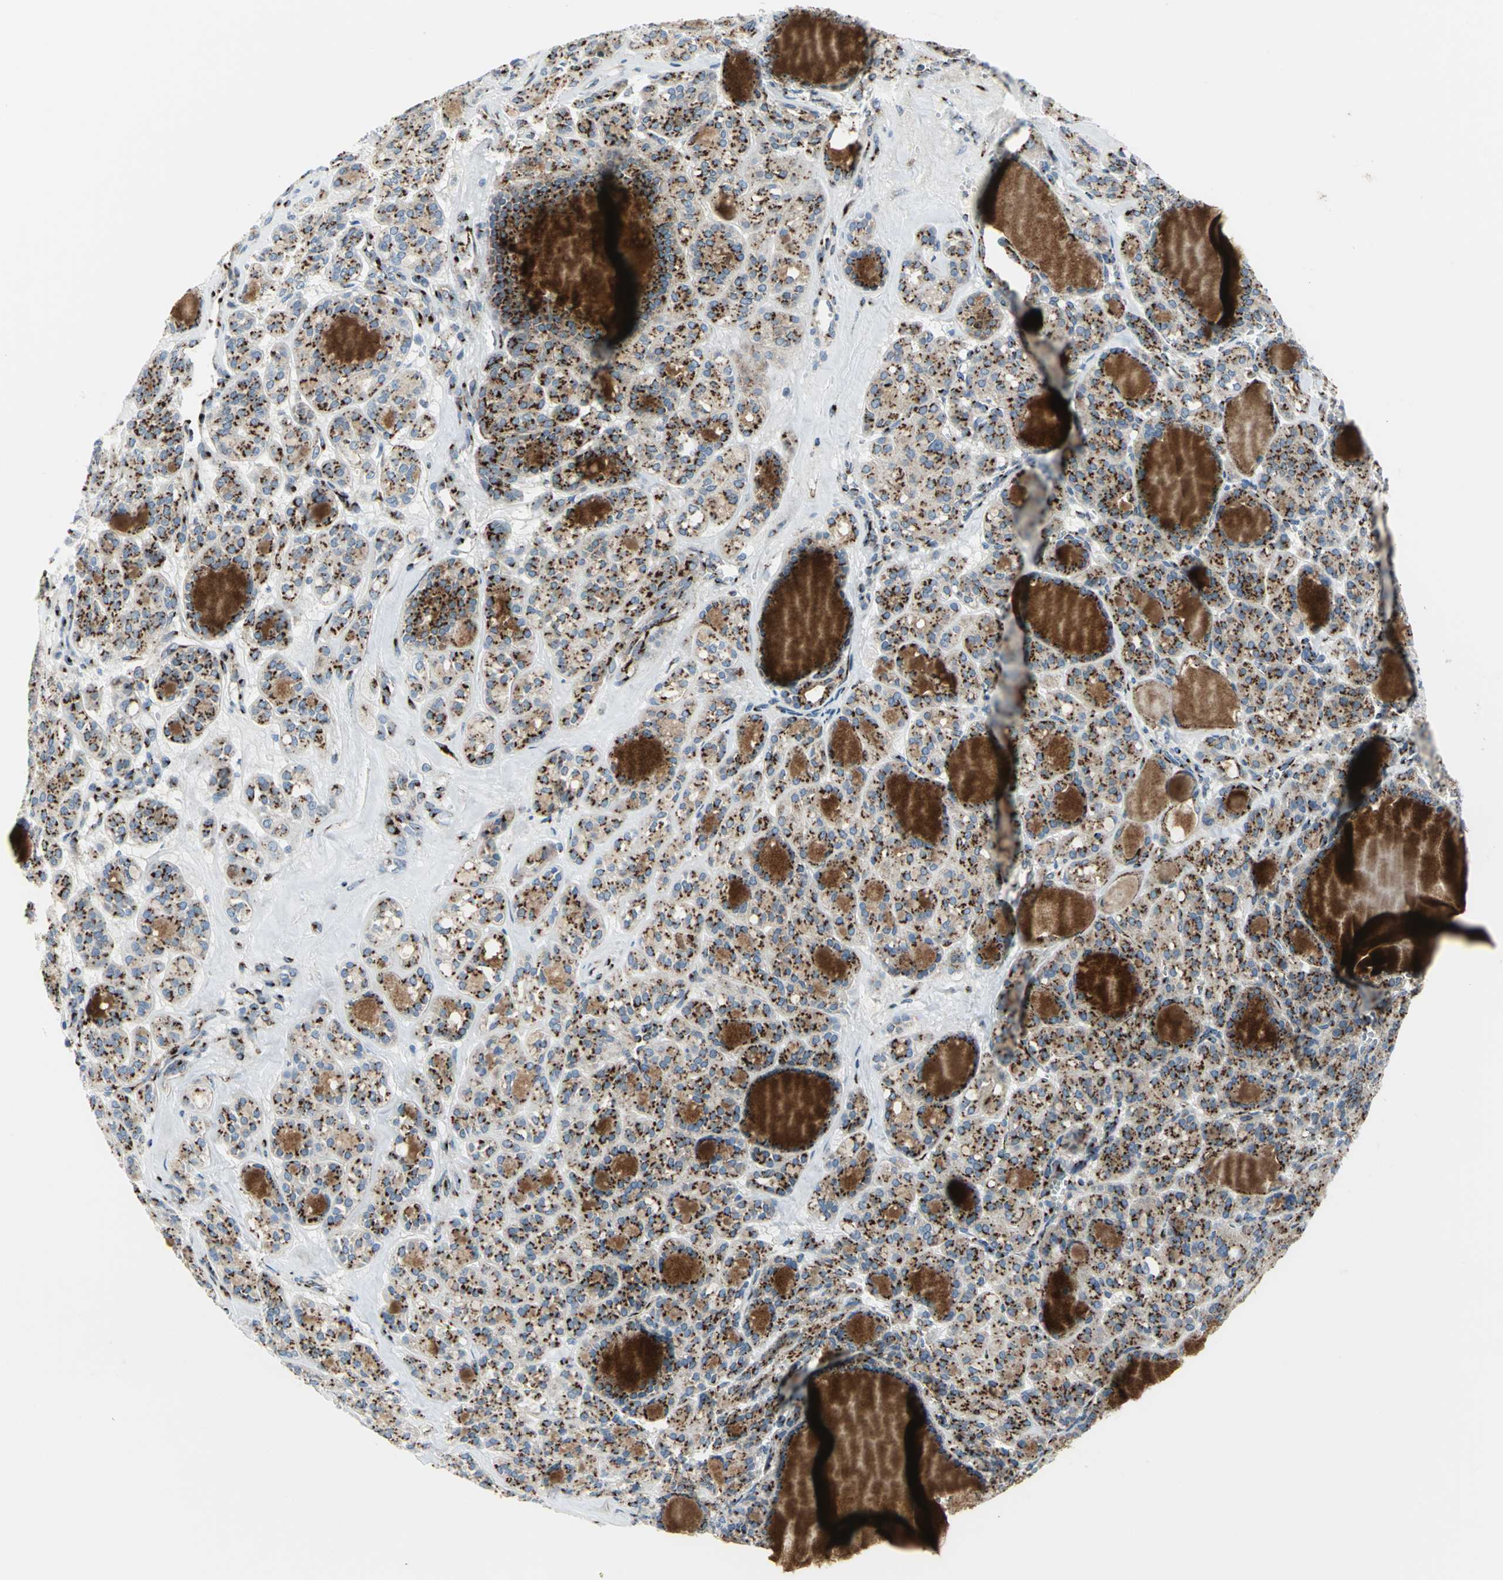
{"staining": {"intensity": "strong", "quantity": ">75%", "location": "cytoplasmic/membranous"}, "tissue": "thyroid cancer", "cell_type": "Tumor cells", "image_type": "cancer", "snomed": [{"axis": "morphology", "description": "Follicular adenoma carcinoma, NOS"}, {"axis": "topography", "description": "Thyroid gland"}], "caption": "Thyroid follicular adenoma carcinoma tissue exhibits strong cytoplasmic/membranous positivity in approximately >75% of tumor cells, visualized by immunohistochemistry.", "gene": "GPR3", "patient": {"sex": "female", "age": 71}}